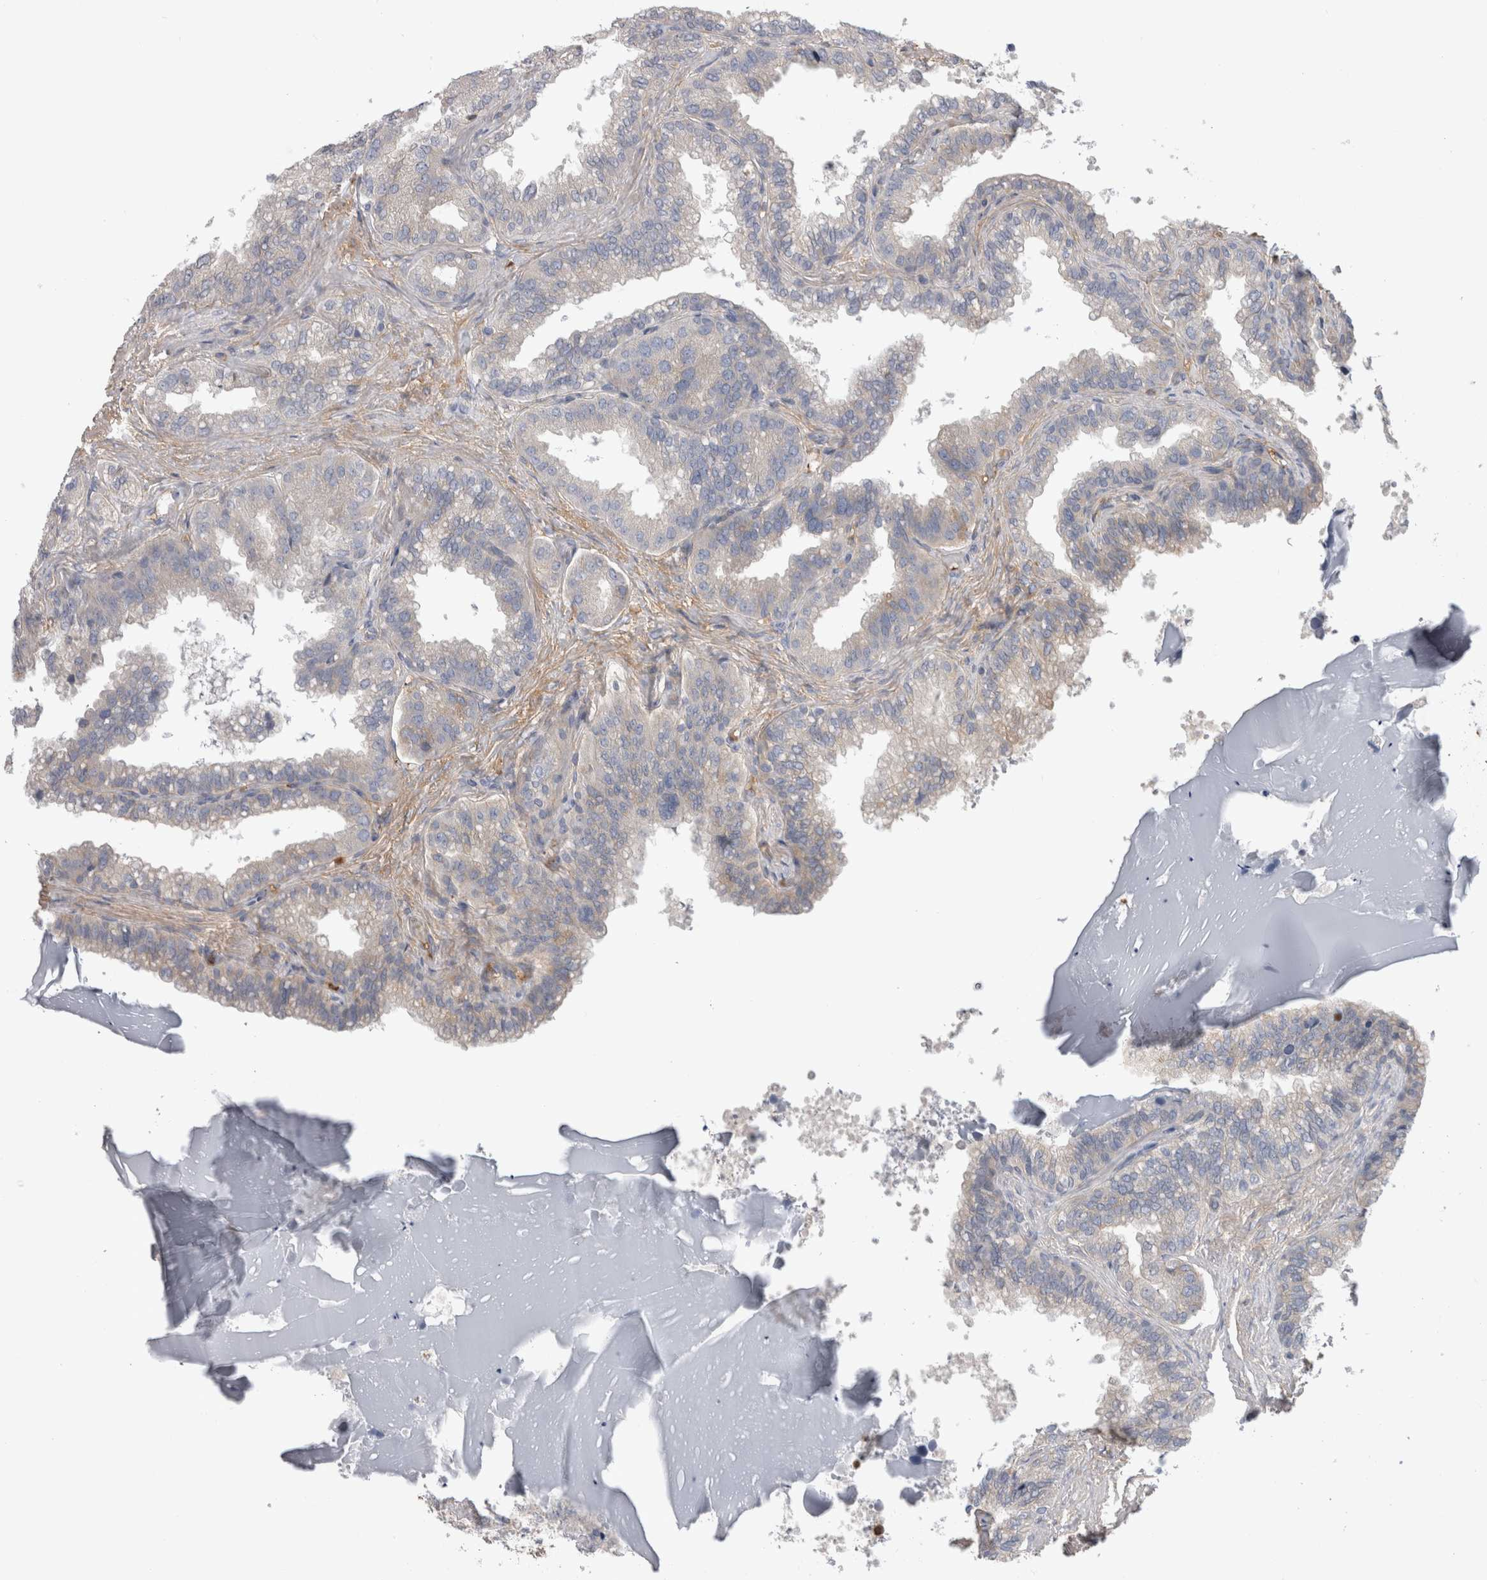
{"staining": {"intensity": "negative", "quantity": "none", "location": "none"}, "tissue": "seminal vesicle", "cell_type": "Glandular cells", "image_type": "normal", "snomed": [{"axis": "morphology", "description": "Normal tissue, NOS"}, {"axis": "topography", "description": "Seminal veicle"}], "caption": "The image shows no staining of glandular cells in benign seminal vesicle.", "gene": "TBCE", "patient": {"sex": "male", "age": 46}}